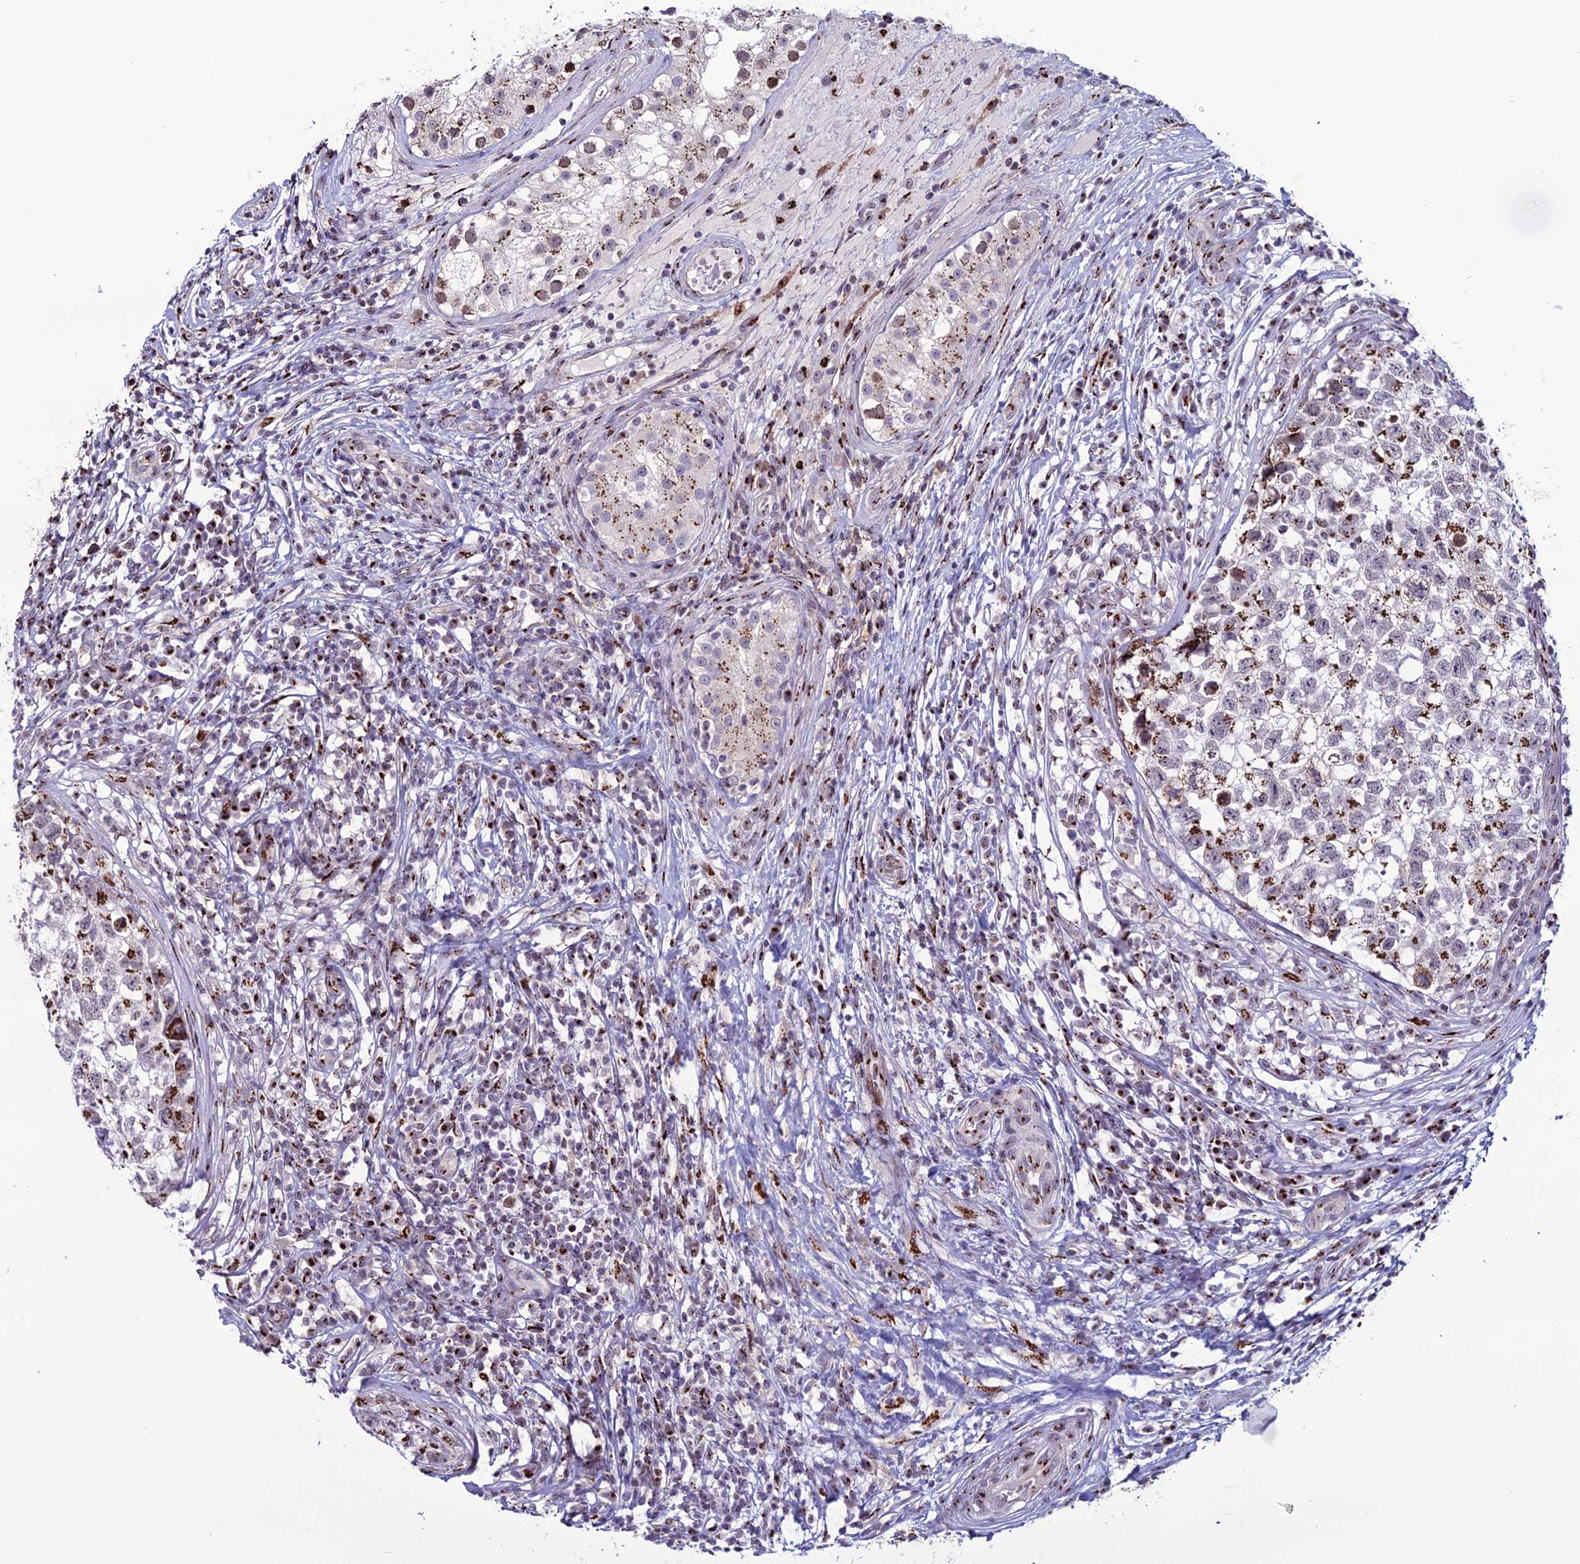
{"staining": {"intensity": "strong", "quantity": "<25%", "location": "cytoplasmic/membranous"}, "tissue": "testis cancer", "cell_type": "Tumor cells", "image_type": "cancer", "snomed": [{"axis": "morphology", "description": "Seminoma, NOS"}, {"axis": "morphology", "description": "Carcinoma, Embryonal, NOS"}, {"axis": "topography", "description": "Testis"}], "caption": "DAB (3,3'-diaminobenzidine) immunohistochemical staining of human testis cancer exhibits strong cytoplasmic/membranous protein staining in about <25% of tumor cells. The protein is stained brown, and the nuclei are stained in blue (DAB (3,3'-diaminobenzidine) IHC with brightfield microscopy, high magnification).", "gene": "PLEKHA4", "patient": {"sex": "male", "age": 29}}